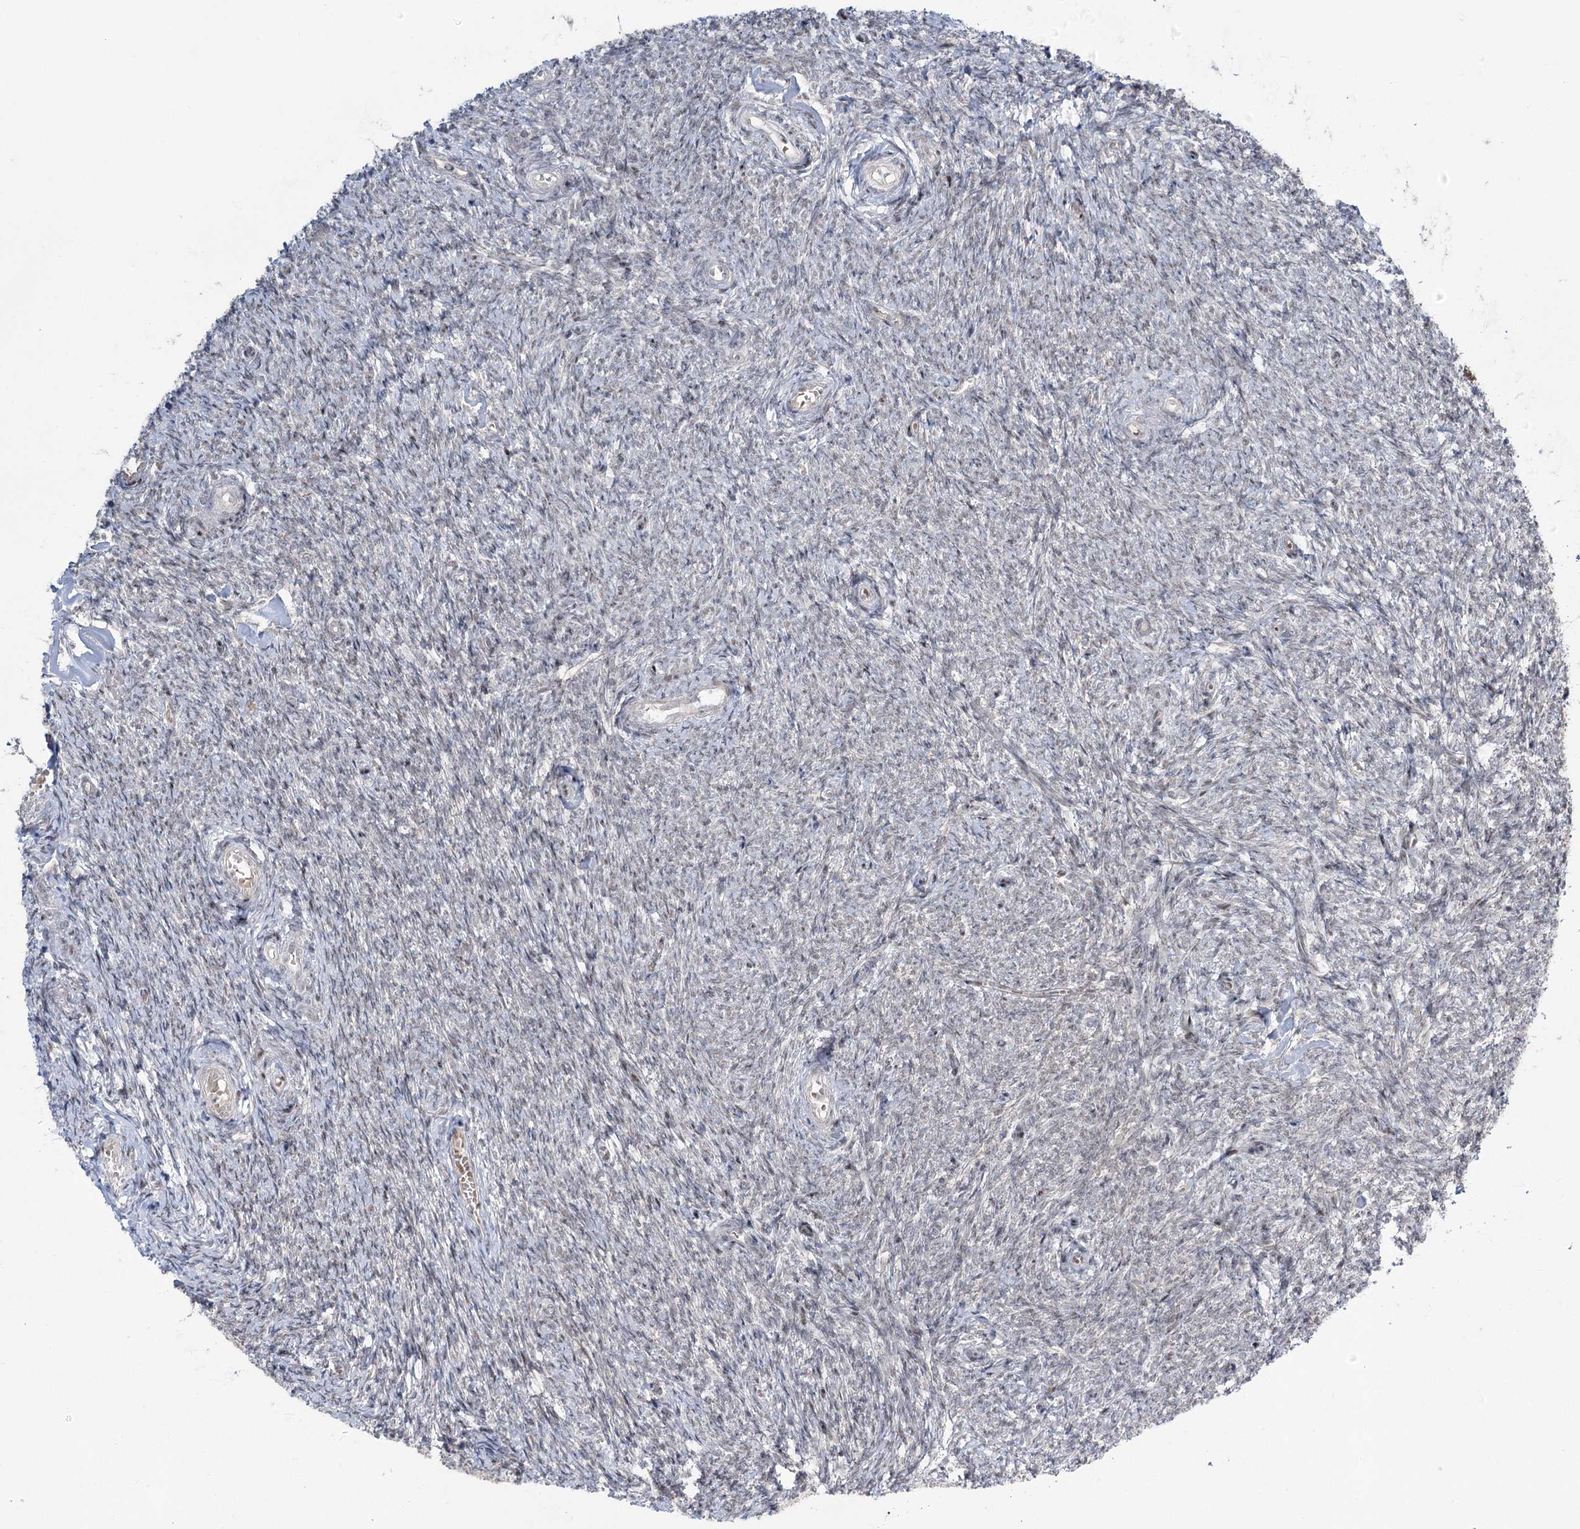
{"staining": {"intensity": "weak", "quantity": "<25%", "location": "nuclear"}, "tissue": "ovary", "cell_type": "Ovarian stroma cells", "image_type": "normal", "snomed": [{"axis": "morphology", "description": "Normal tissue, NOS"}, {"axis": "topography", "description": "Ovary"}], "caption": "IHC micrograph of normal ovary: ovary stained with DAB demonstrates no significant protein positivity in ovarian stroma cells.", "gene": "HELQ", "patient": {"sex": "female", "age": 44}}